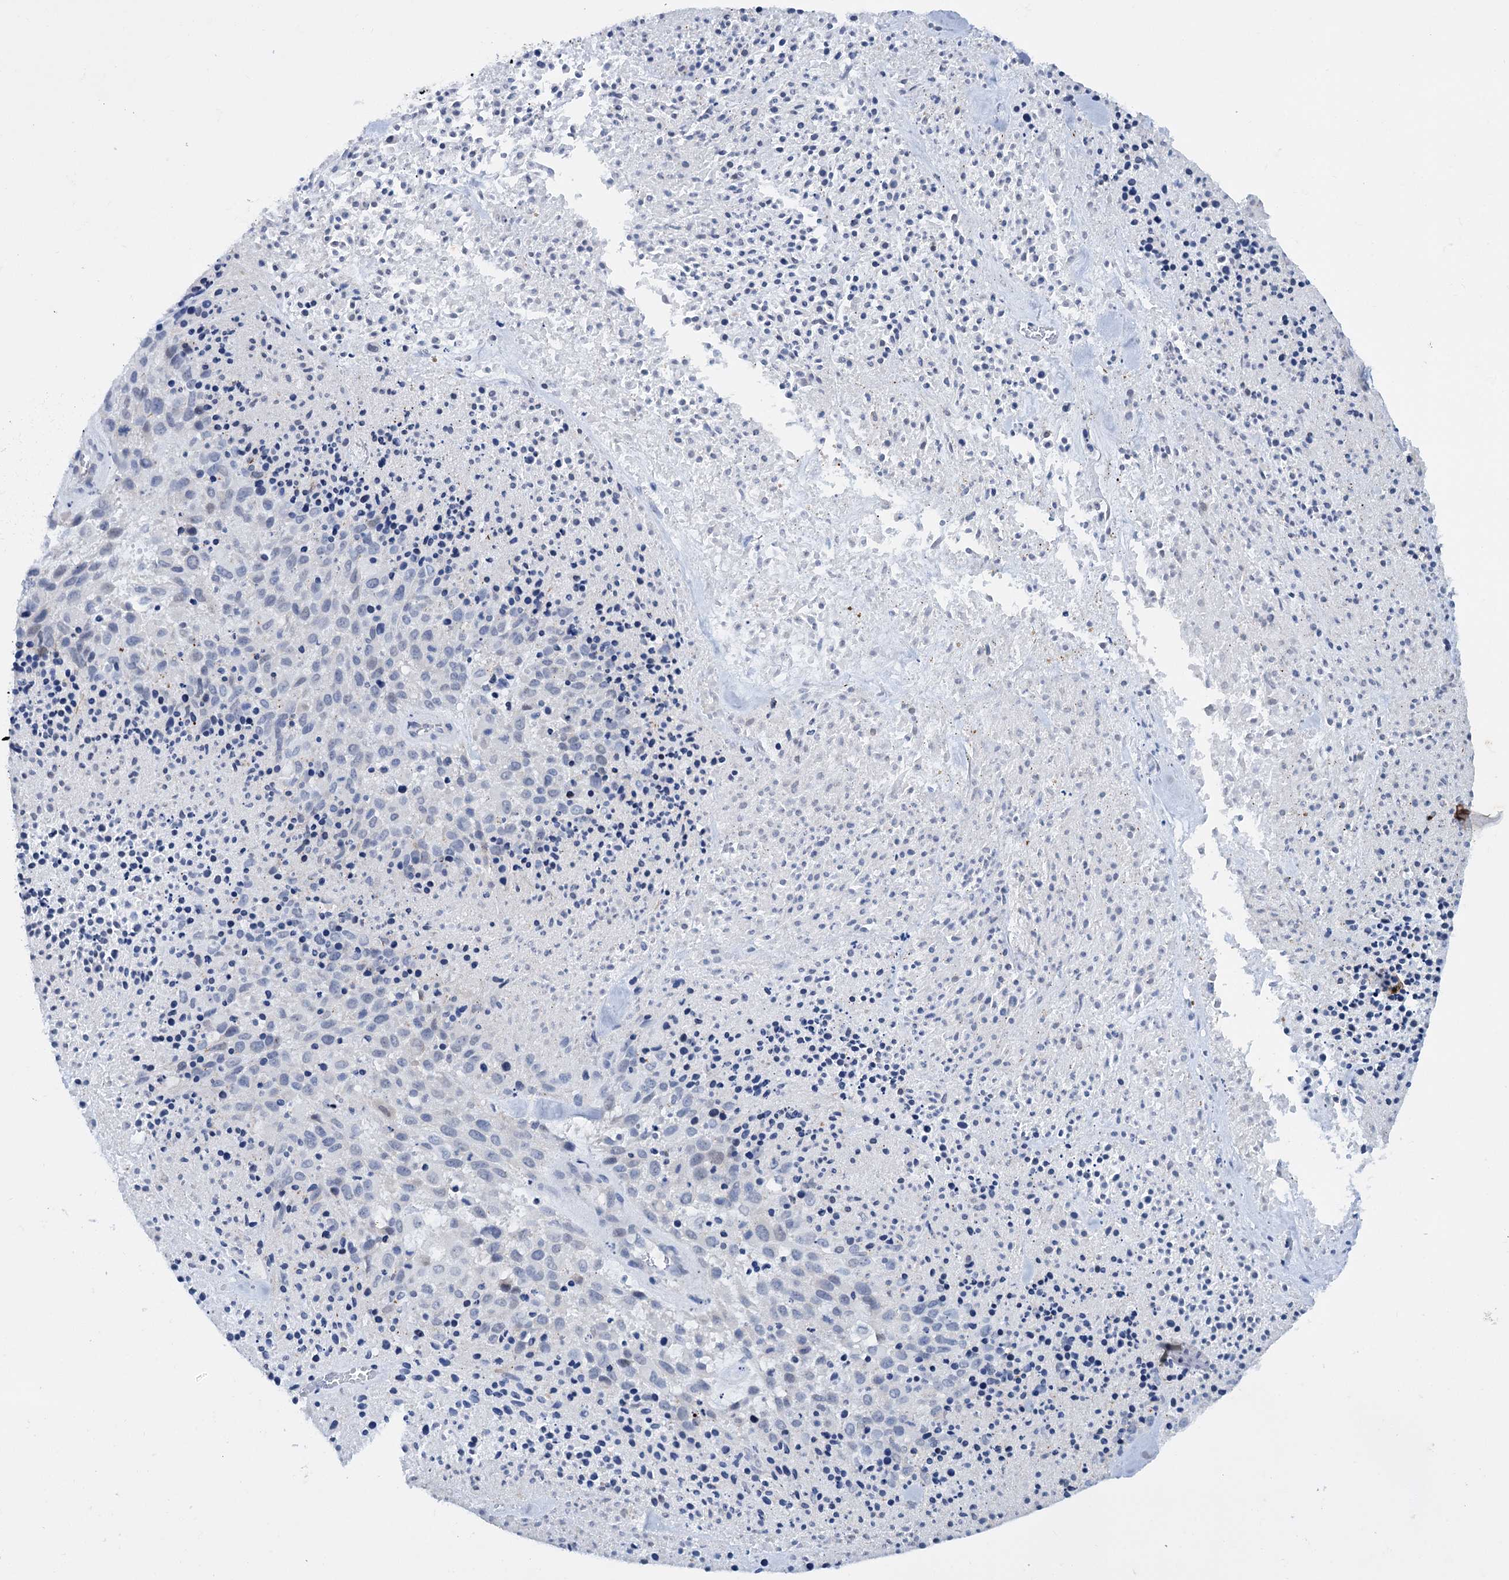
{"staining": {"intensity": "negative", "quantity": "none", "location": "none"}, "tissue": "melanoma", "cell_type": "Tumor cells", "image_type": "cancer", "snomed": [{"axis": "morphology", "description": "Malignant melanoma, Metastatic site"}, {"axis": "topography", "description": "Skin"}], "caption": "High power microscopy image of an immunohistochemistry histopathology image of melanoma, revealing no significant expression in tumor cells.", "gene": "FAAP20", "patient": {"sex": "female", "age": 81}}